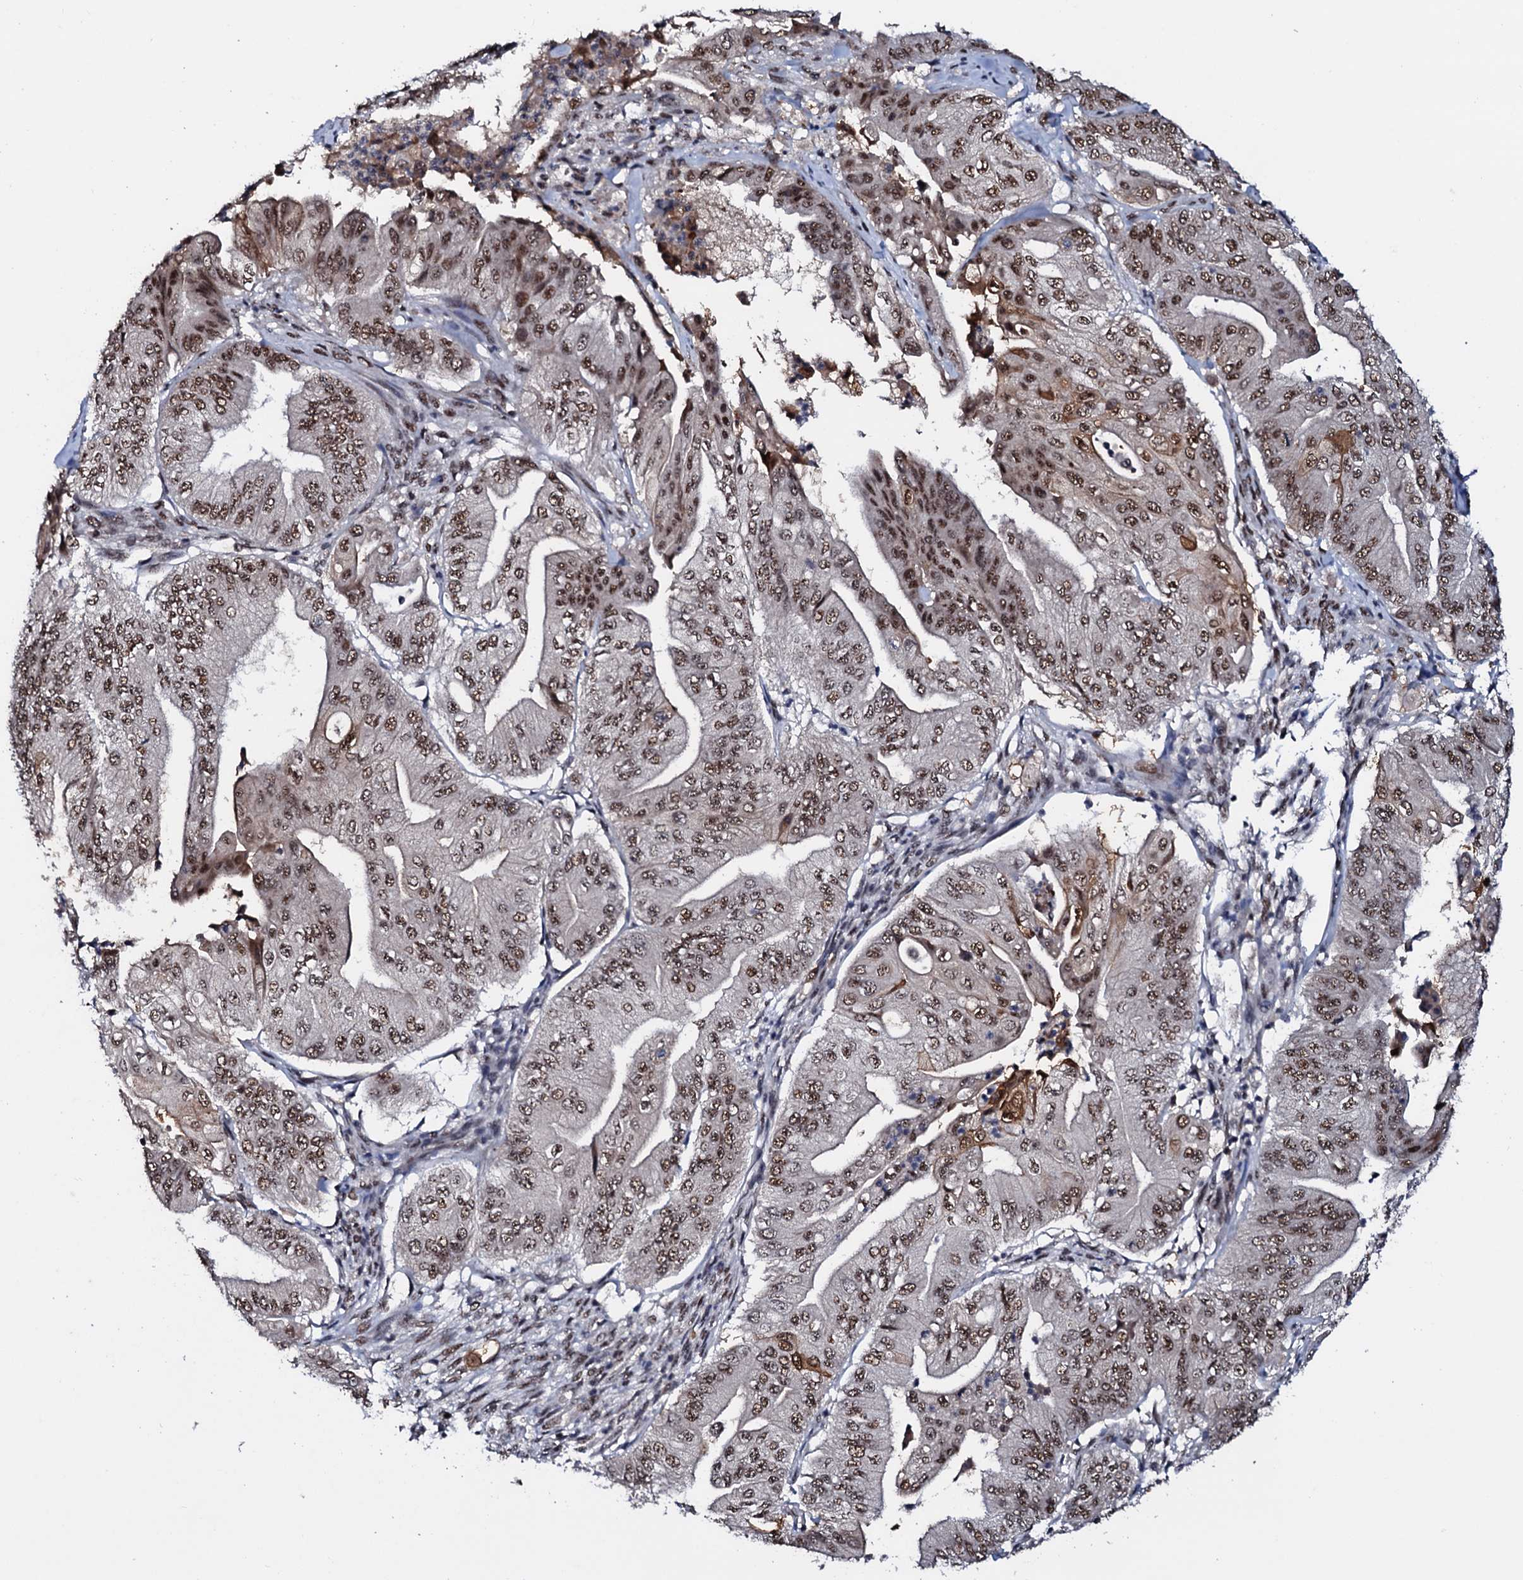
{"staining": {"intensity": "moderate", "quantity": ">75%", "location": "nuclear"}, "tissue": "pancreatic cancer", "cell_type": "Tumor cells", "image_type": "cancer", "snomed": [{"axis": "morphology", "description": "Adenocarcinoma, NOS"}, {"axis": "topography", "description": "Pancreas"}], "caption": "About >75% of tumor cells in pancreatic cancer (adenocarcinoma) reveal moderate nuclear protein positivity as visualized by brown immunohistochemical staining.", "gene": "PRPF18", "patient": {"sex": "female", "age": 77}}